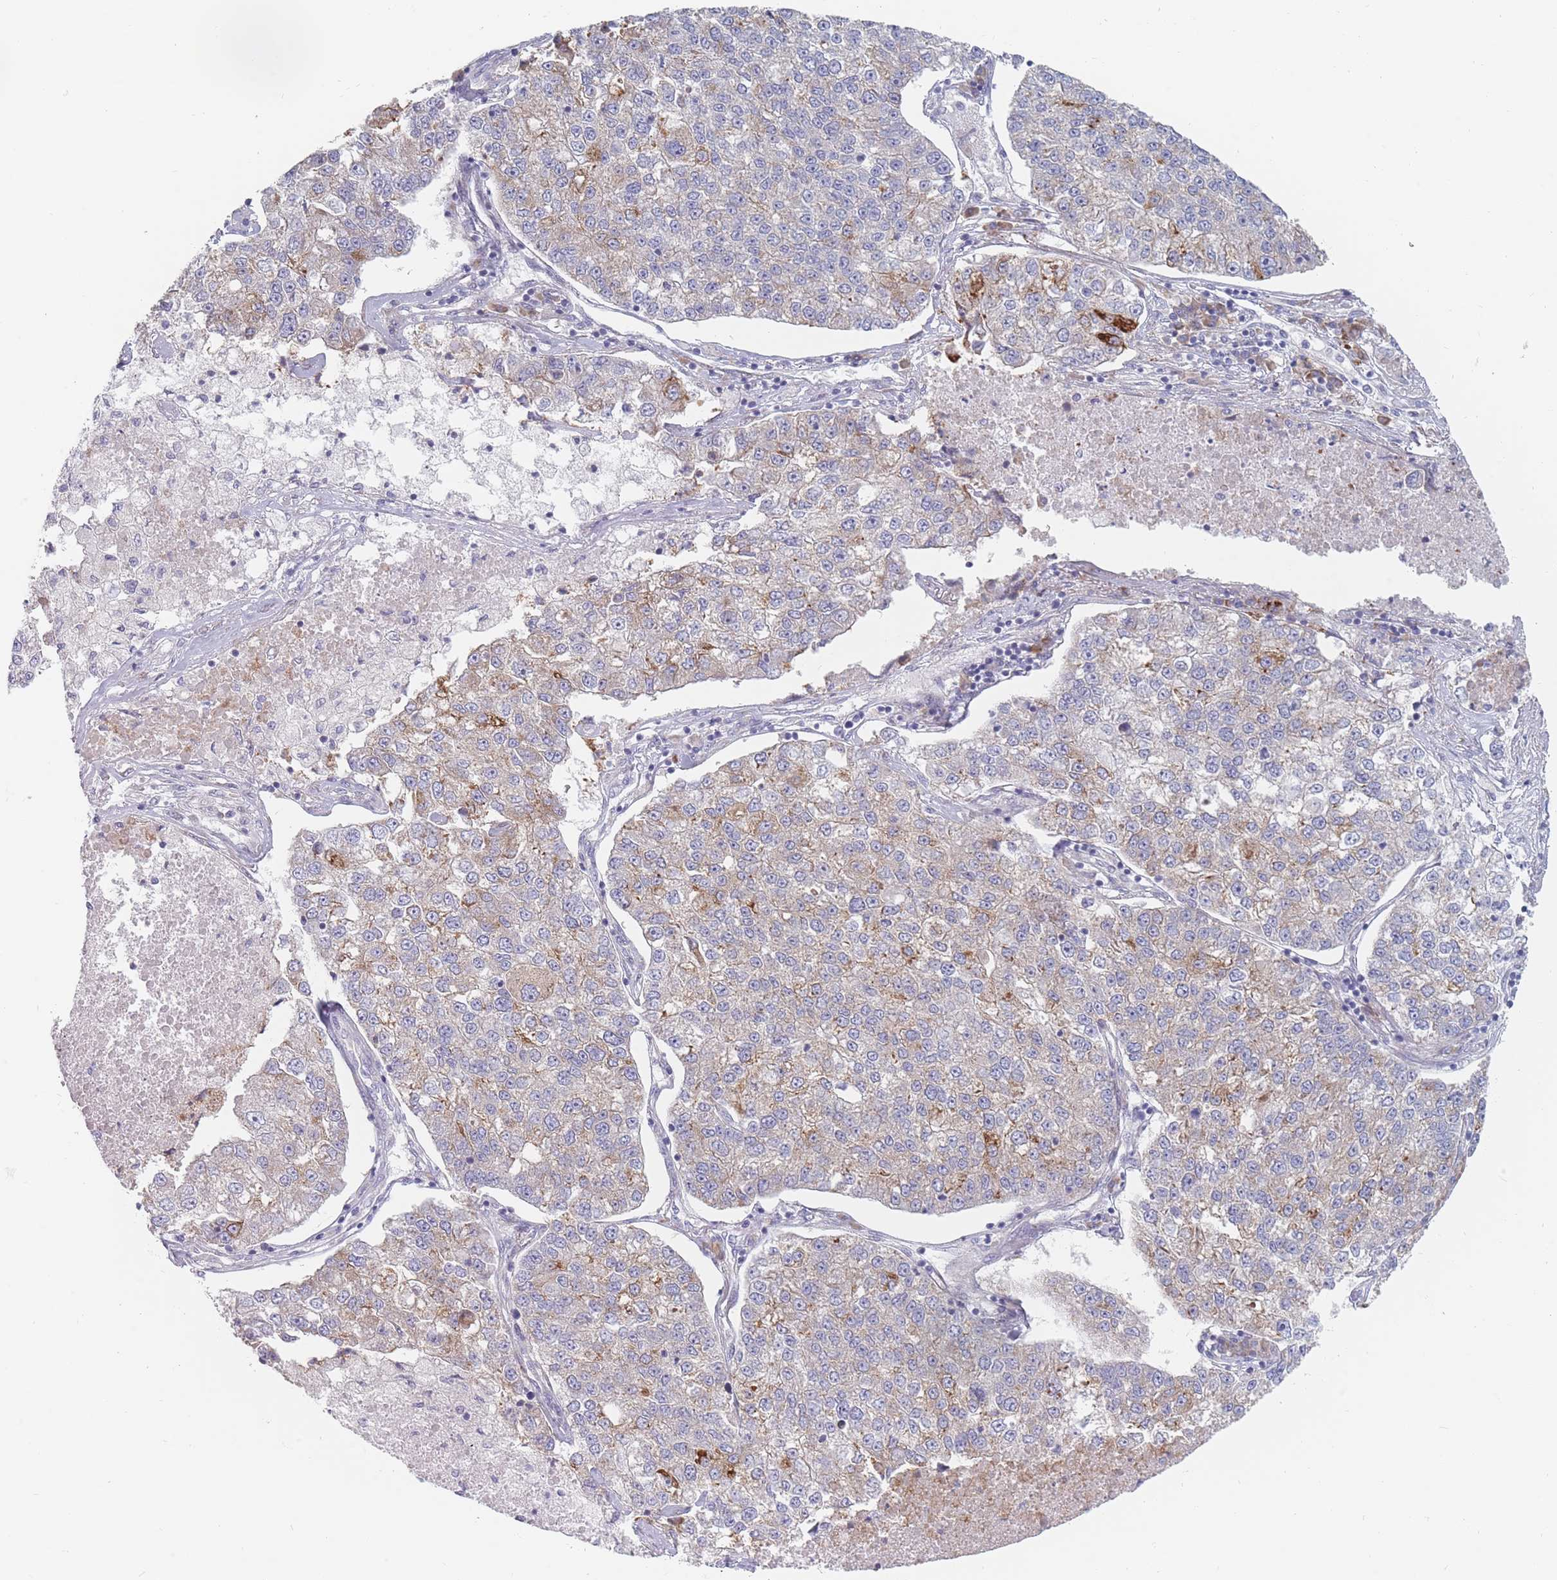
{"staining": {"intensity": "weak", "quantity": "<25%", "location": "cytoplasmic/membranous"}, "tissue": "lung cancer", "cell_type": "Tumor cells", "image_type": "cancer", "snomed": [{"axis": "morphology", "description": "Adenocarcinoma, NOS"}, {"axis": "topography", "description": "Lung"}], "caption": "A histopathology image of human lung cancer is negative for staining in tumor cells.", "gene": "SPATS1", "patient": {"sex": "male", "age": 49}}